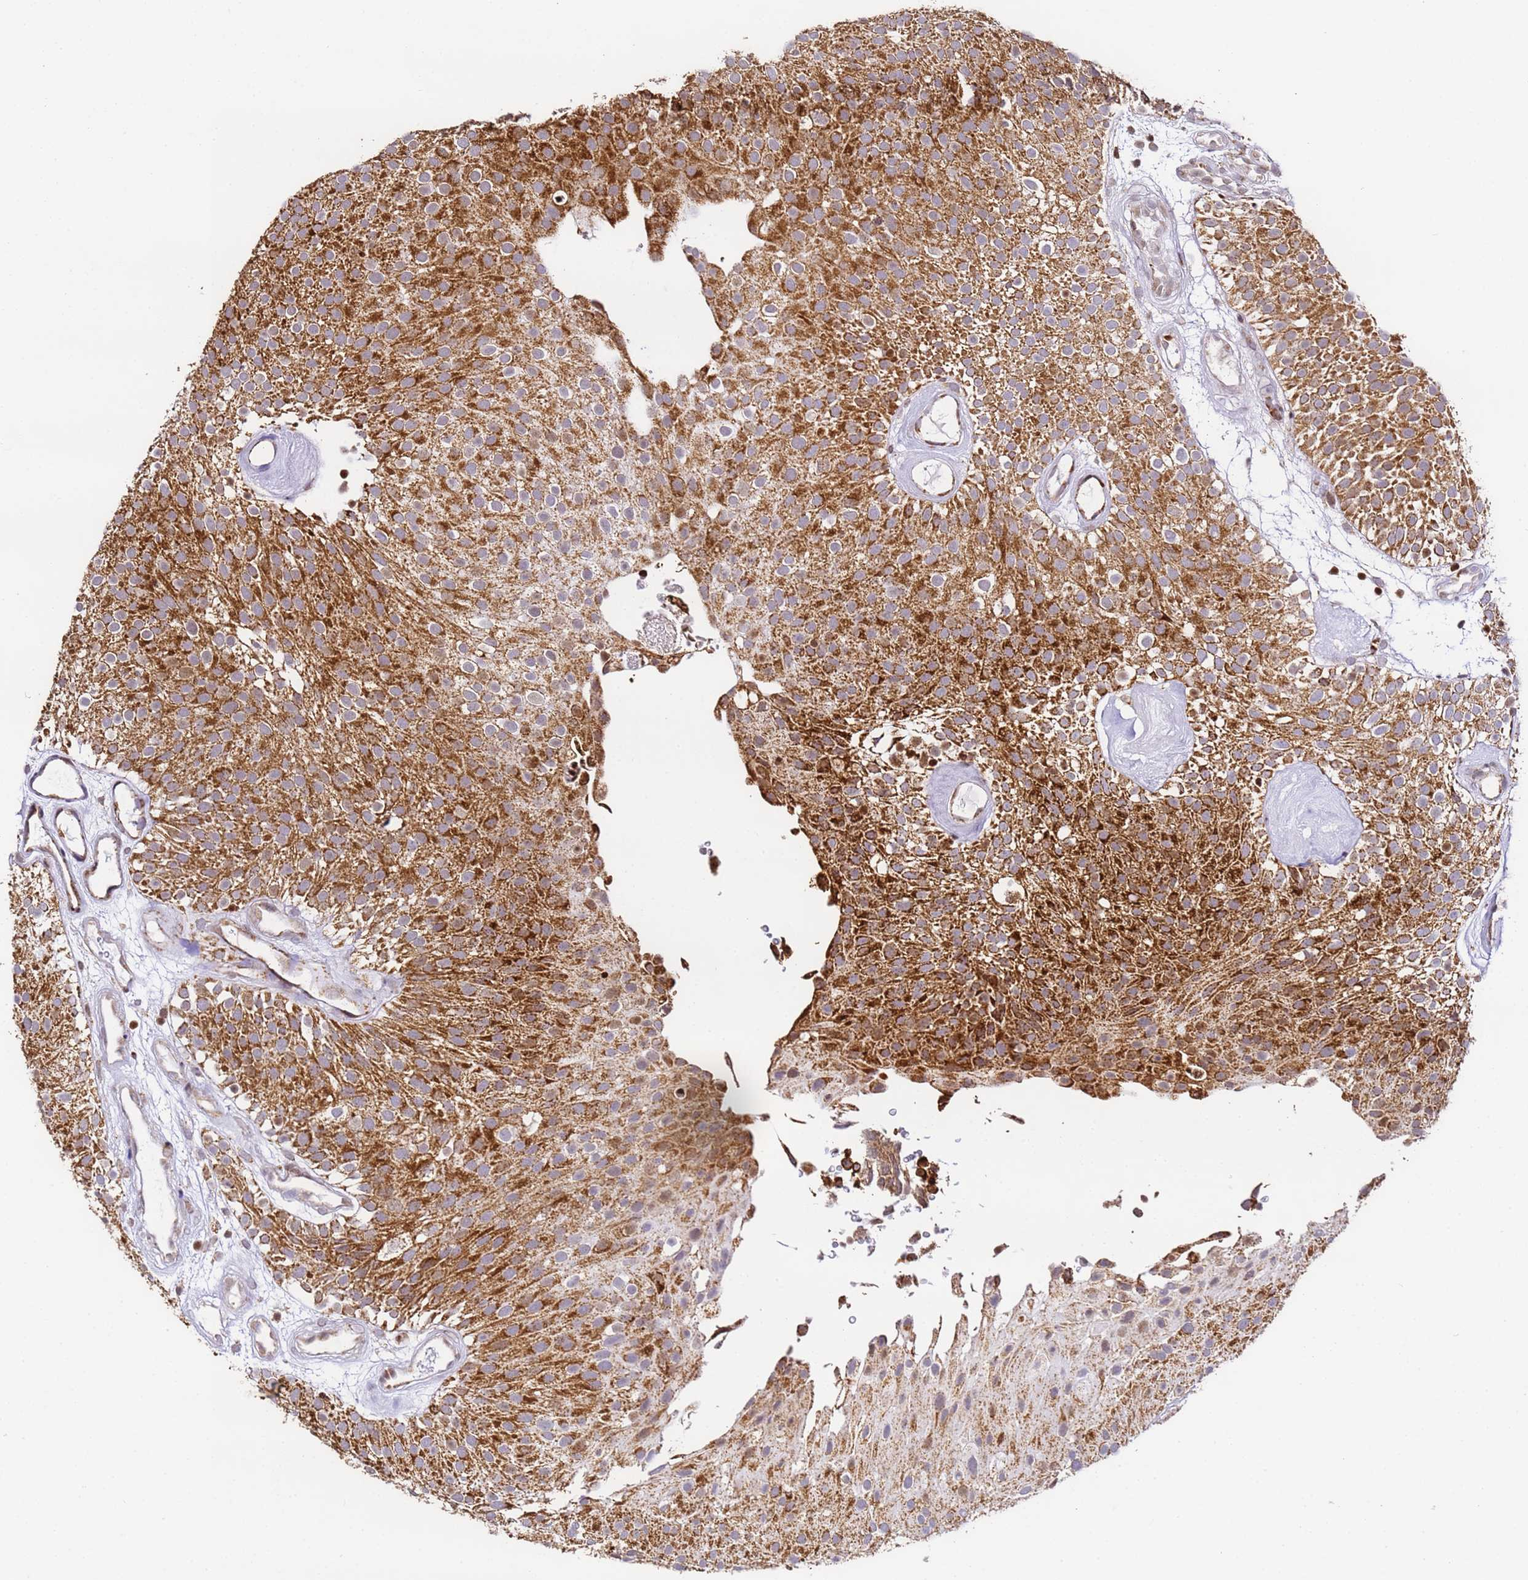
{"staining": {"intensity": "strong", "quantity": ">75%", "location": "cytoplasmic/membranous"}, "tissue": "urothelial cancer", "cell_type": "Tumor cells", "image_type": "cancer", "snomed": [{"axis": "morphology", "description": "Urothelial carcinoma, Low grade"}, {"axis": "topography", "description": "Urinary bladder"}], "caption": "The micrograph shows immunohistochemical staining of low-grade urothelial carcinoma. There is strong cytoplasmic/membranous positivity is identified in approximately >75% of tumor cells.", "gene": "HSPE1", "patient": {"sex": "male", "age": 78}}